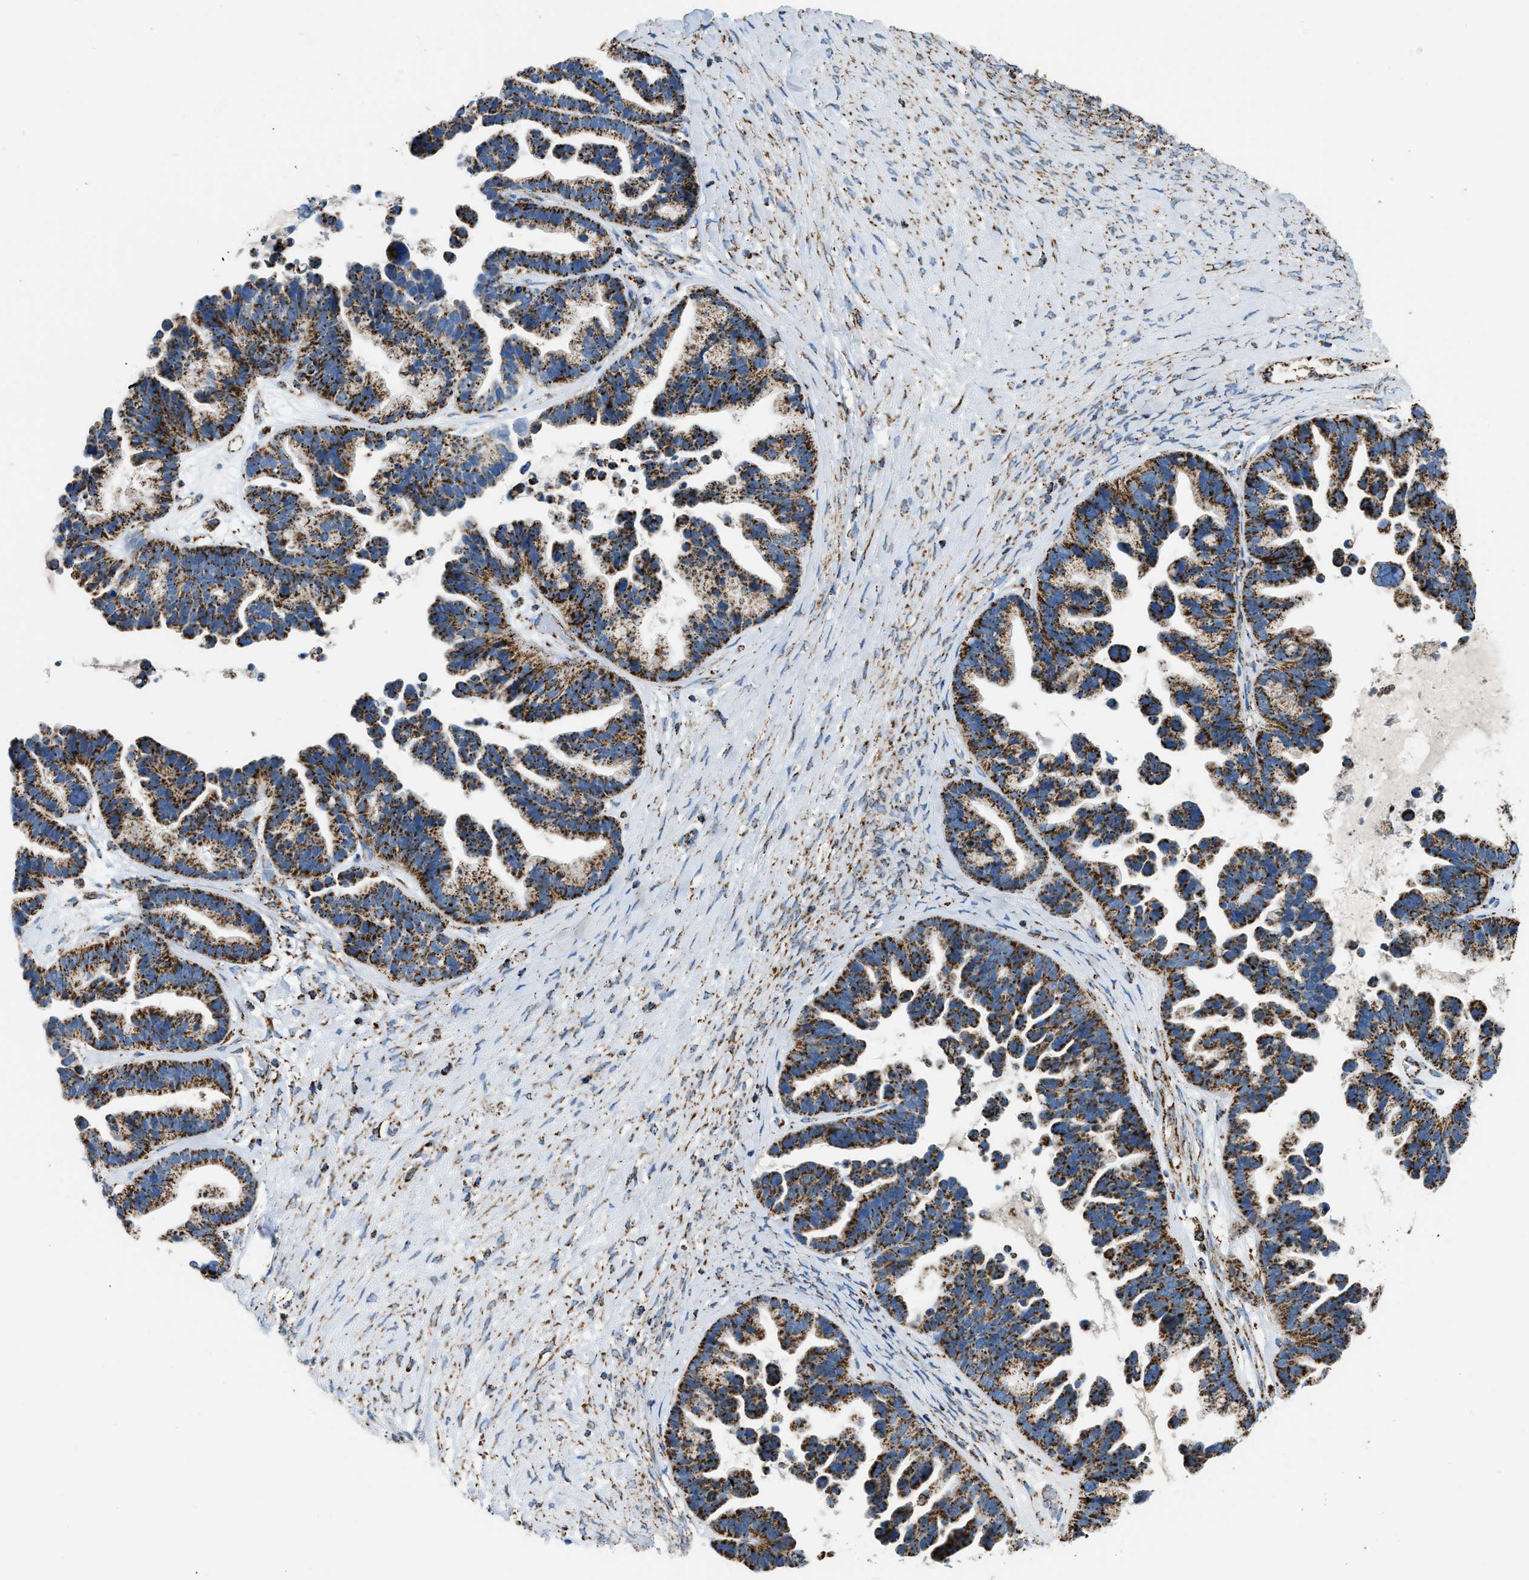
{"staining": {"intensity": "strong", "quantity": ">75%", "location": "cytoplasmic/membranous"}, "tissue": "ovarian cancer", "cell_type": "Tumor cells", "image_type": "cancer", "snomed": [{"axis": "morphology", "description": "Cystadenocarcinoma, serous, NOS"}, {"axis": "topography", "description": "Ovary"}], "caption": "DAB immunohistochemical staining of serous cystadenocarcinoma (ovarian) shows strong cytoplasmic/membranous protein positivity in about >75% of tumor cells.", "gene": "ETFB", "patient": {"sex": "female", "age": 56}}